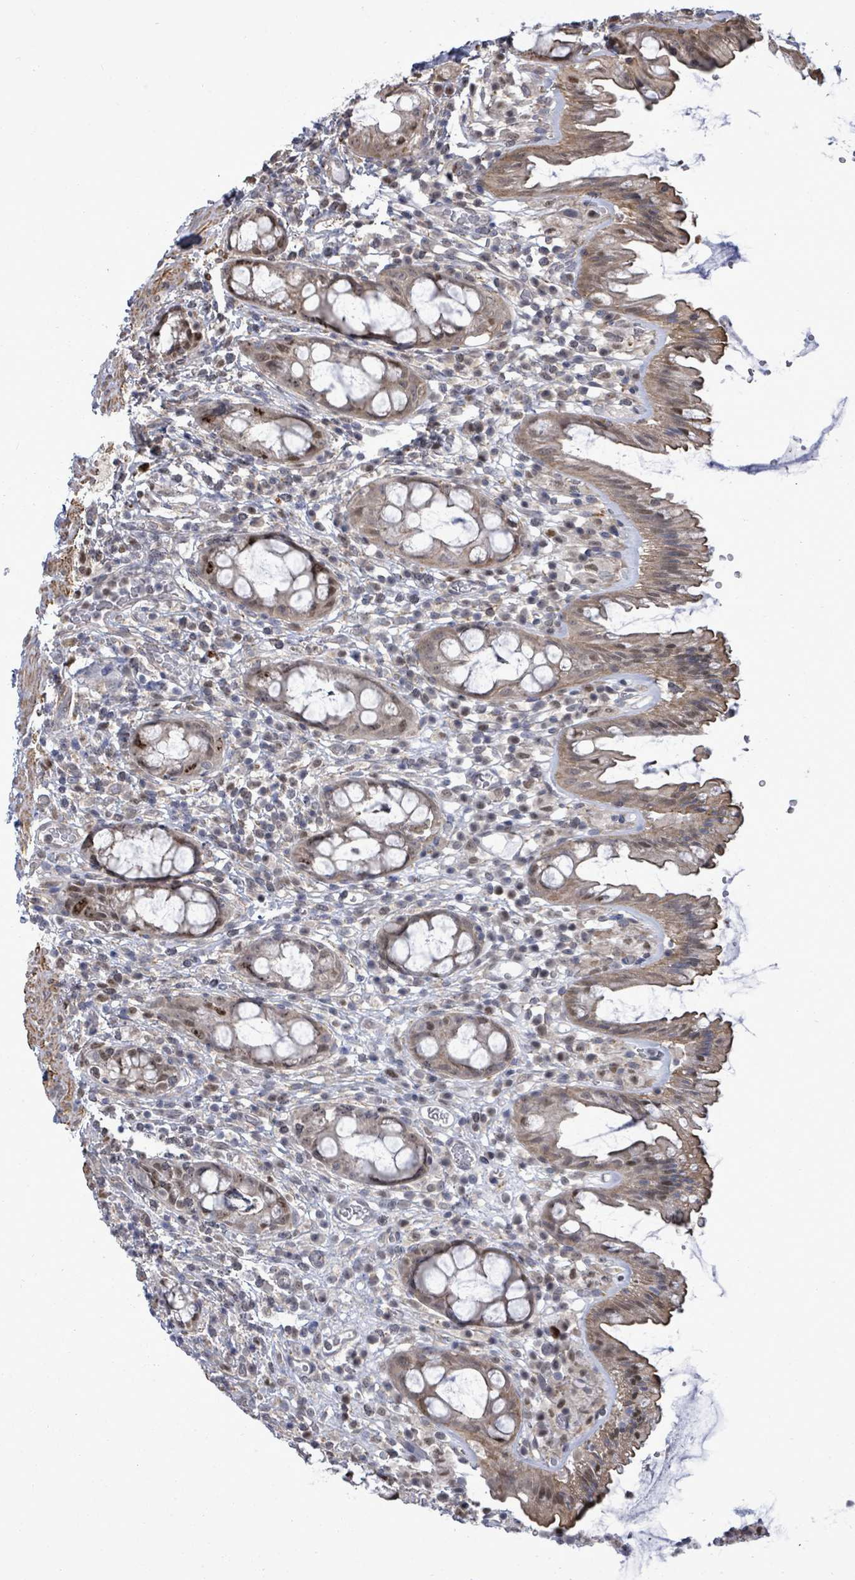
{"staining": {"intensity": "moderate", "quantity": "25%-75%", "location": "cytoplasmic/membranous,nuclear"}, "tissue": "rectum", "cell_type": "Glandular cells", "image_type": "normal", "snomed": [{"axis": "morphology", "description": "Normal tissue, NOS"}, {"axis": "topography", "description": "Rectum"}], "caption": "Glandular cells reveal medium levels of moderate cytoplasmic/membranous,nuclear staining in about 25%-75% of cells in unremarkable human rectum.", "gene": "PAPSS1", "patient": {"sex": "female", "age": 57}}